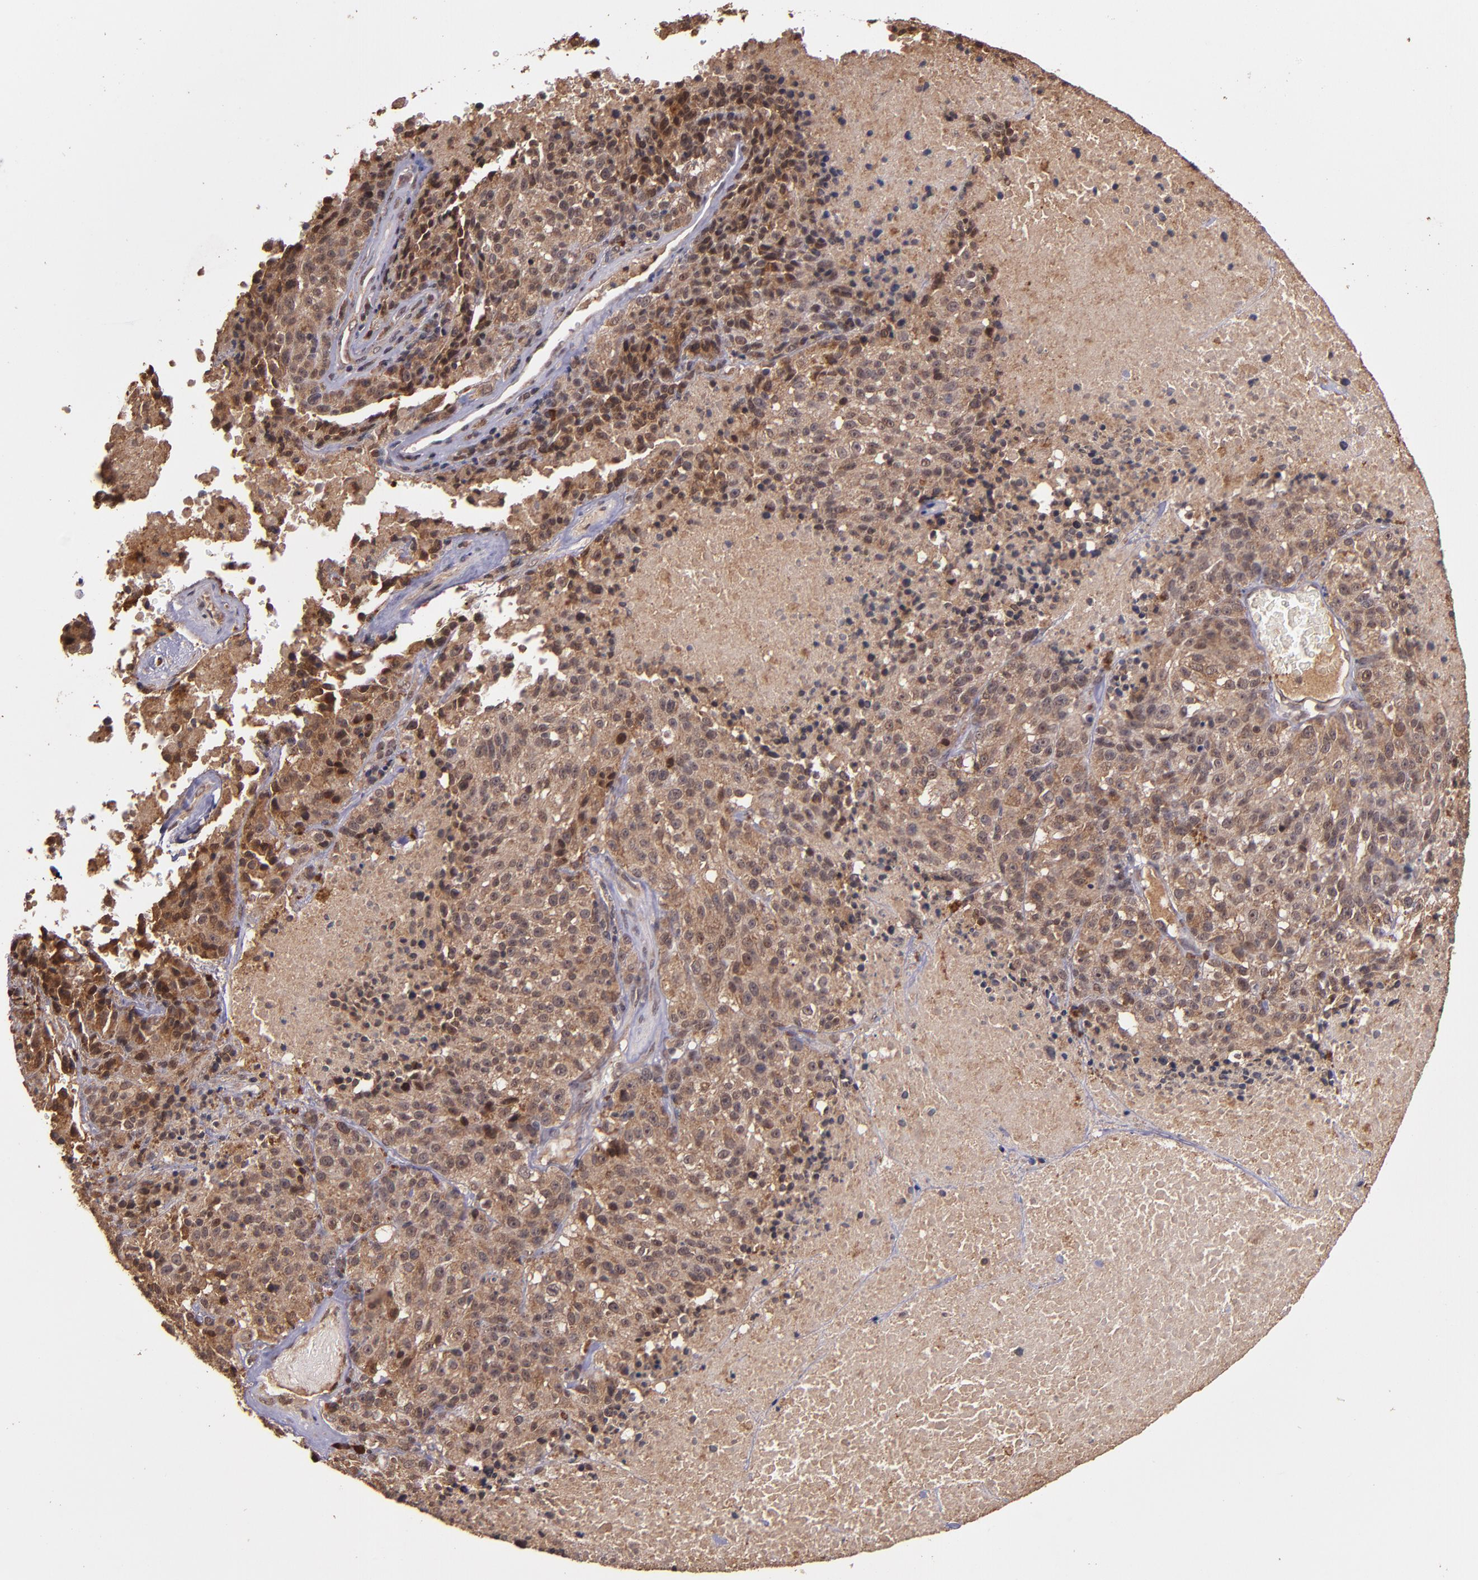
{"staining": {"intensity": "moderate", "quantity": ">75%", "location": "cytoplasmic/membranous"}, "tissue": "melanoma", "cell_type": "Tumor cells", "image_type": "cancer", "snomed": [{"axis": "morphology", "description": "Malignant melanoma, Metastatic site"}, {"axis": "topography", "description": "Cerebral cortex"}], "caption": "Brown immunohistochemical staining in human melanoma exhibits moderate cytoplasmic/membranous expression in about >75% of tumor cells.", "gene": "RIOK3", "patient": {"sex": "female", "age": 52}}